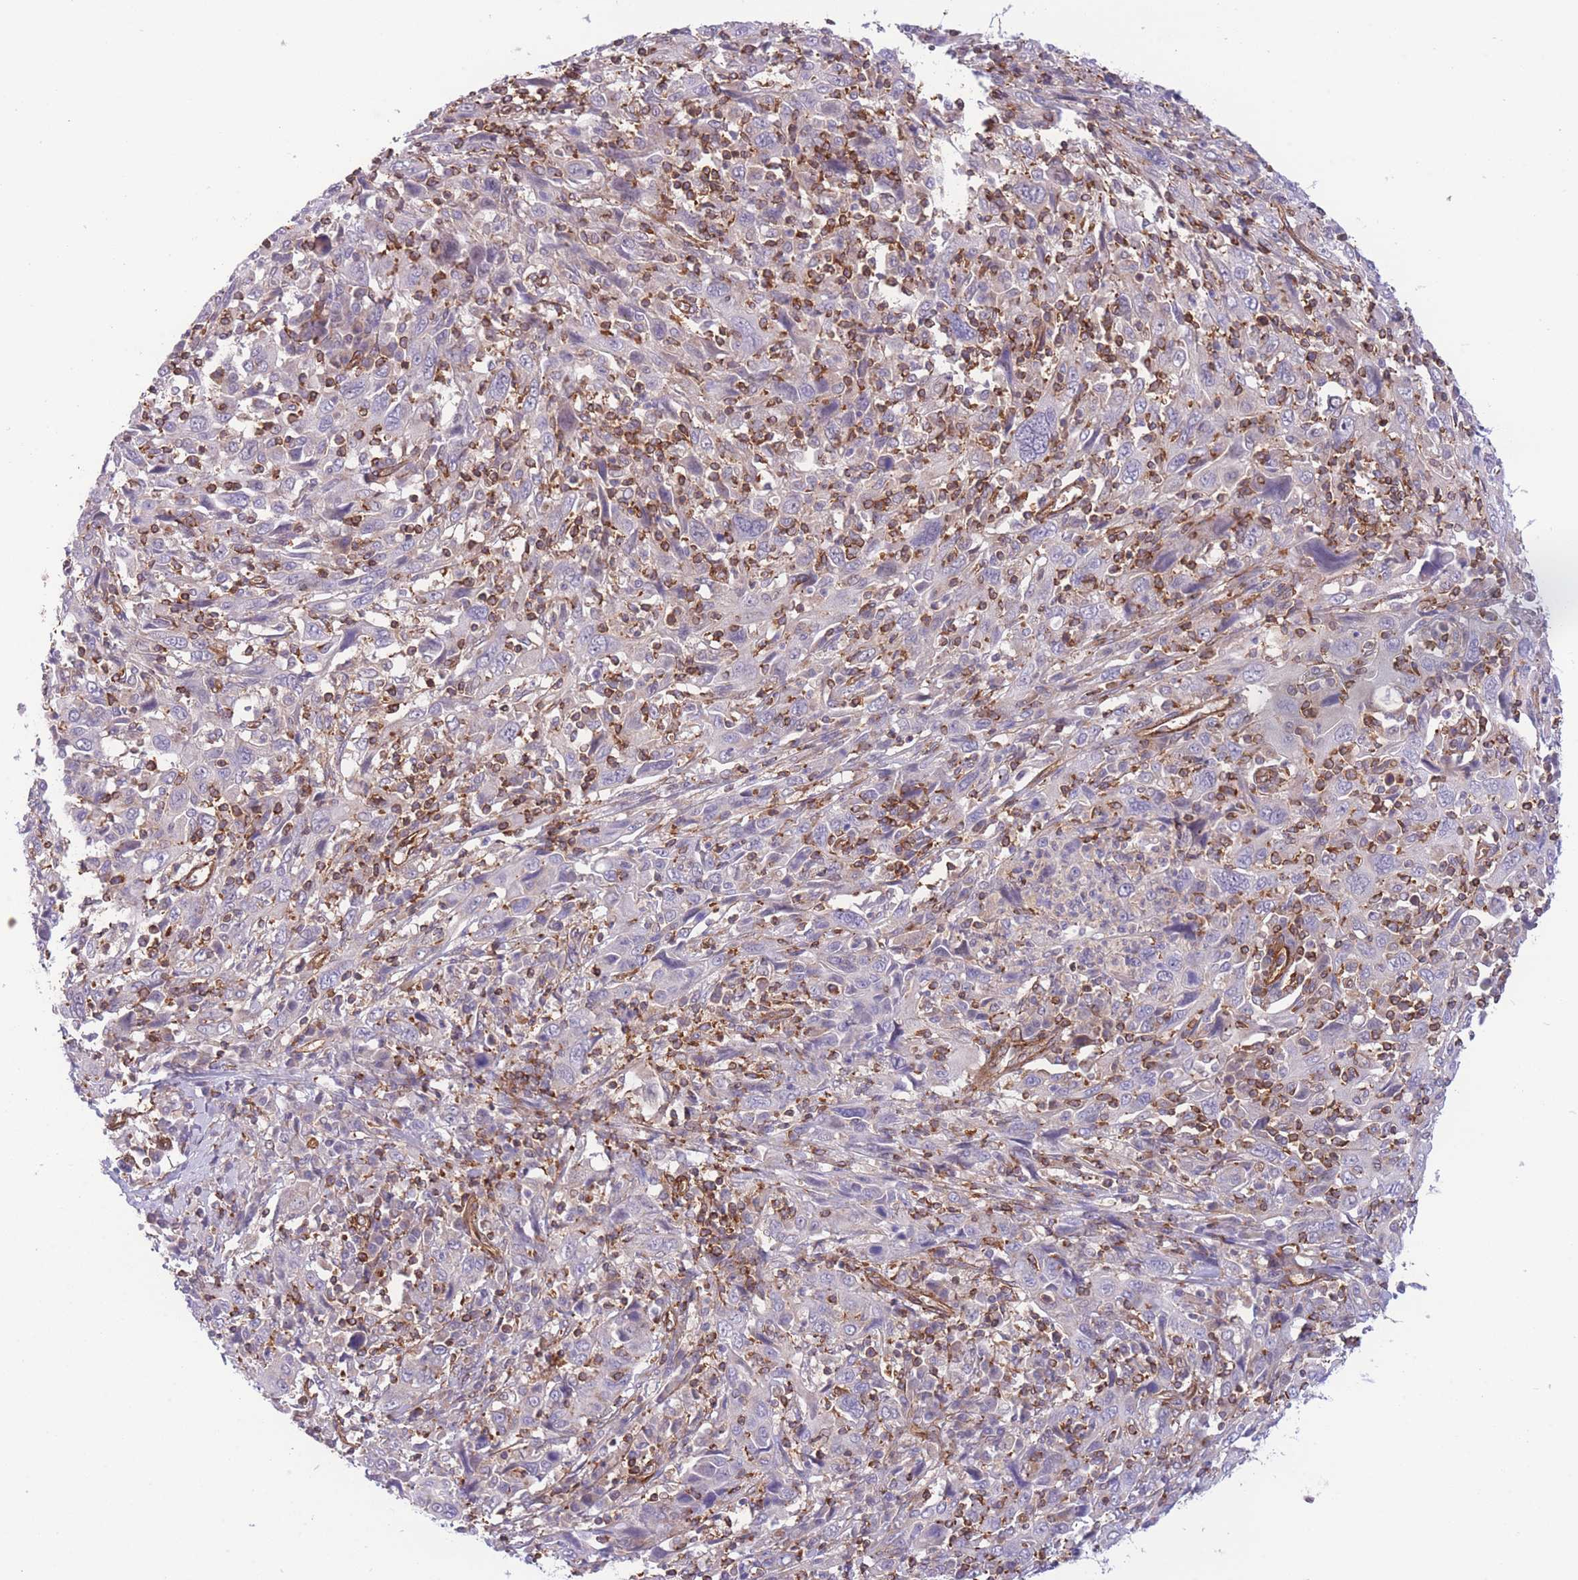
{"staining": {"intensity": "negative", "quantity": "none", "location": "none"}, "tissue": "cervical cancer", "cell_type": "Tumor cells", "image_type": "cancer", "snomed": [{"axis": "morphology", "description": "Squamous cell carcinoma, NOS"}, {"axis": "topography", "description": "Cervix"}], "caption": "High power microscopy image of an immunohistochemistry (IHC) image of cervical cancer (squamous cell carcinoma), revealing no significant expression in tumor cells.", "gene": "CDC25B", "patient": {"sex": "female", "age": 46}}